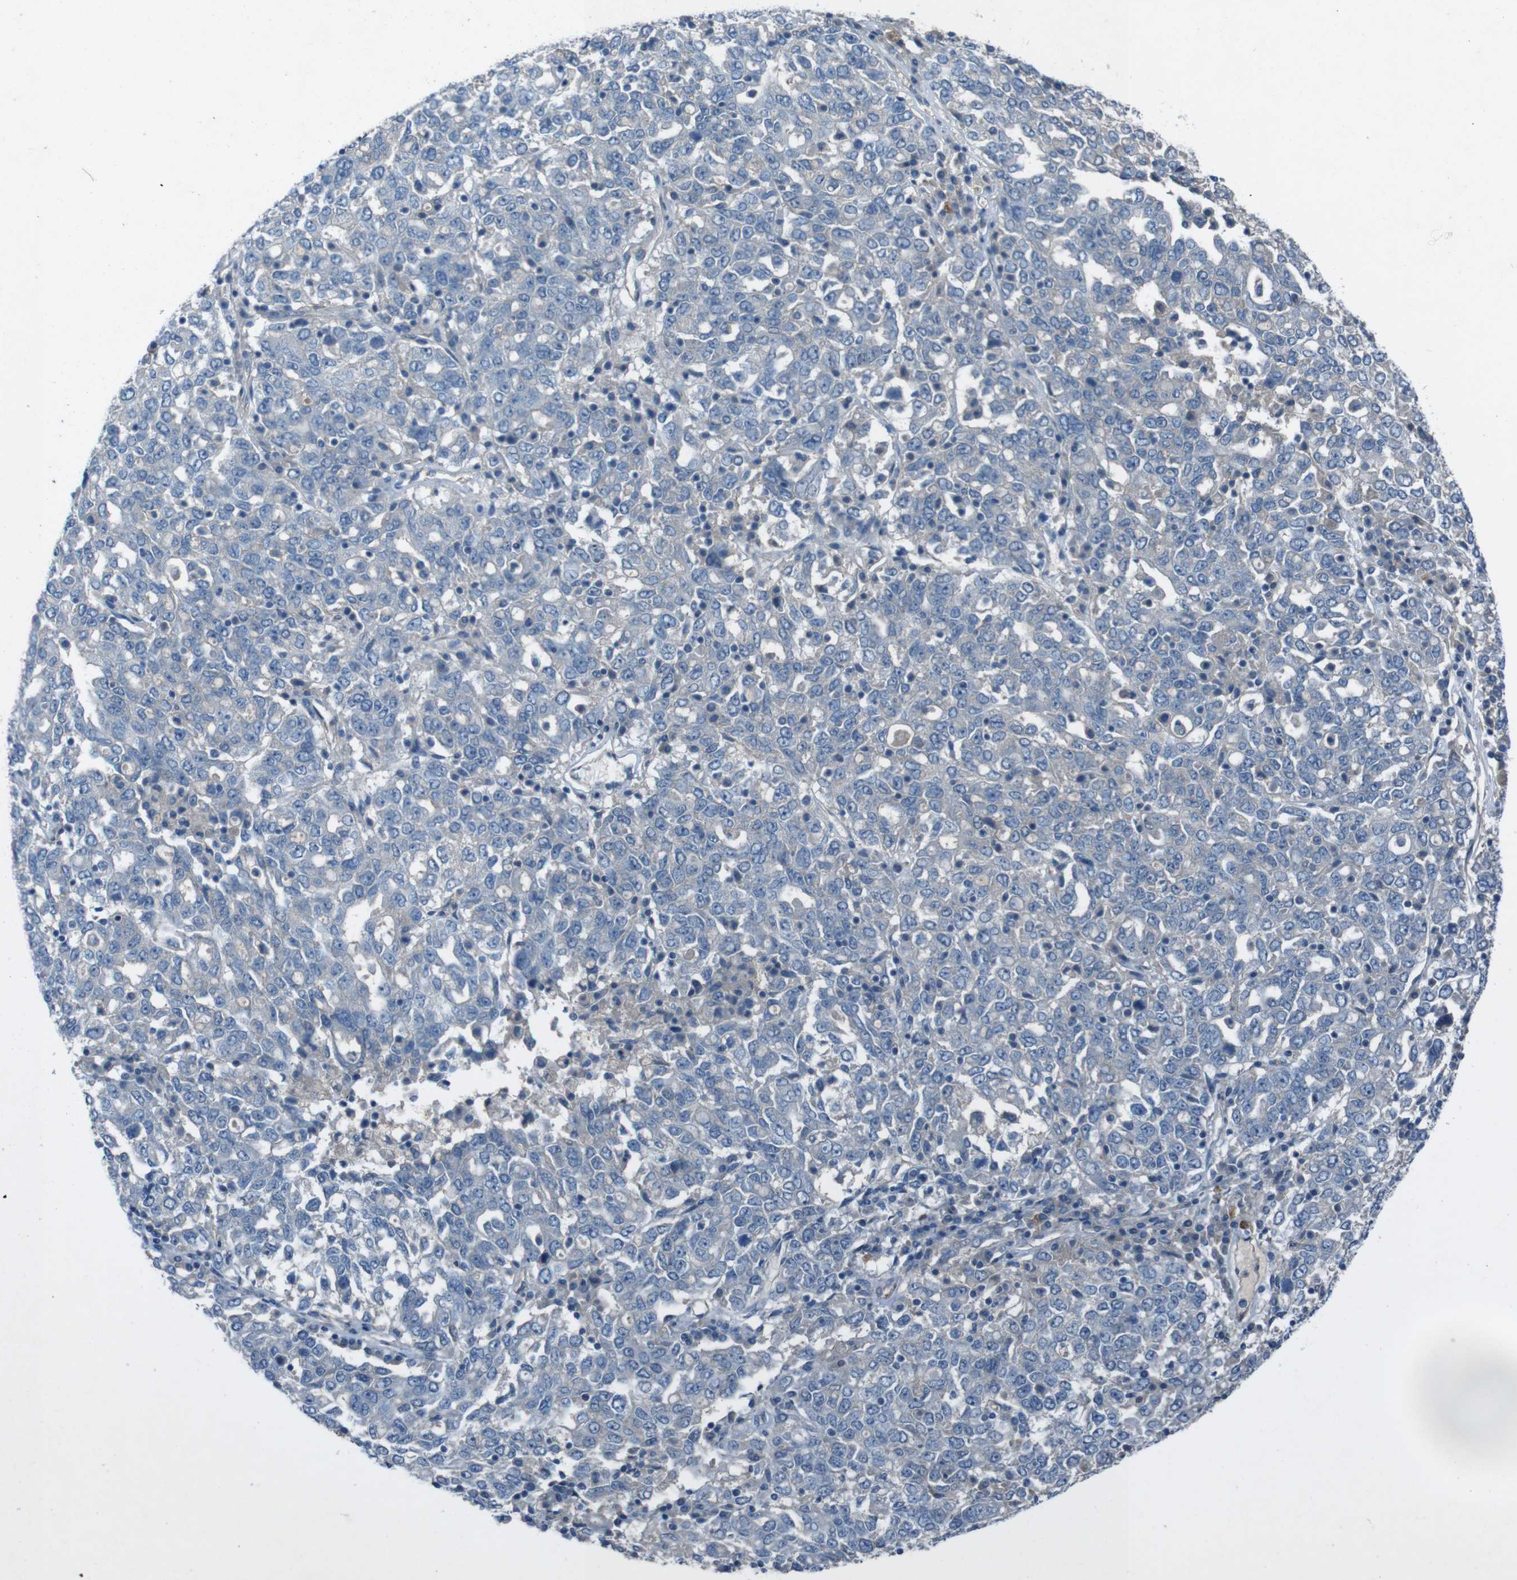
{"staining": {"intensity": "negative", "quantity": "none", "location": "none"}, "tissue": "ovarian cancer", "cell_type": "Tumor cells", "image_type": "cancer", "snomed": [{"axis": "morphology", "description": "Carcinoma, endometroid"}, {"axis": "topography", "description": "Ovary"}], "caption": "Immunohistochemistry (IHC) image of human ovarian cancer stained for a protein (brown), which demonstrates no expression in tumor cells.", "gene": "PVR", "patient": {"sex": "female", "age": 62}}